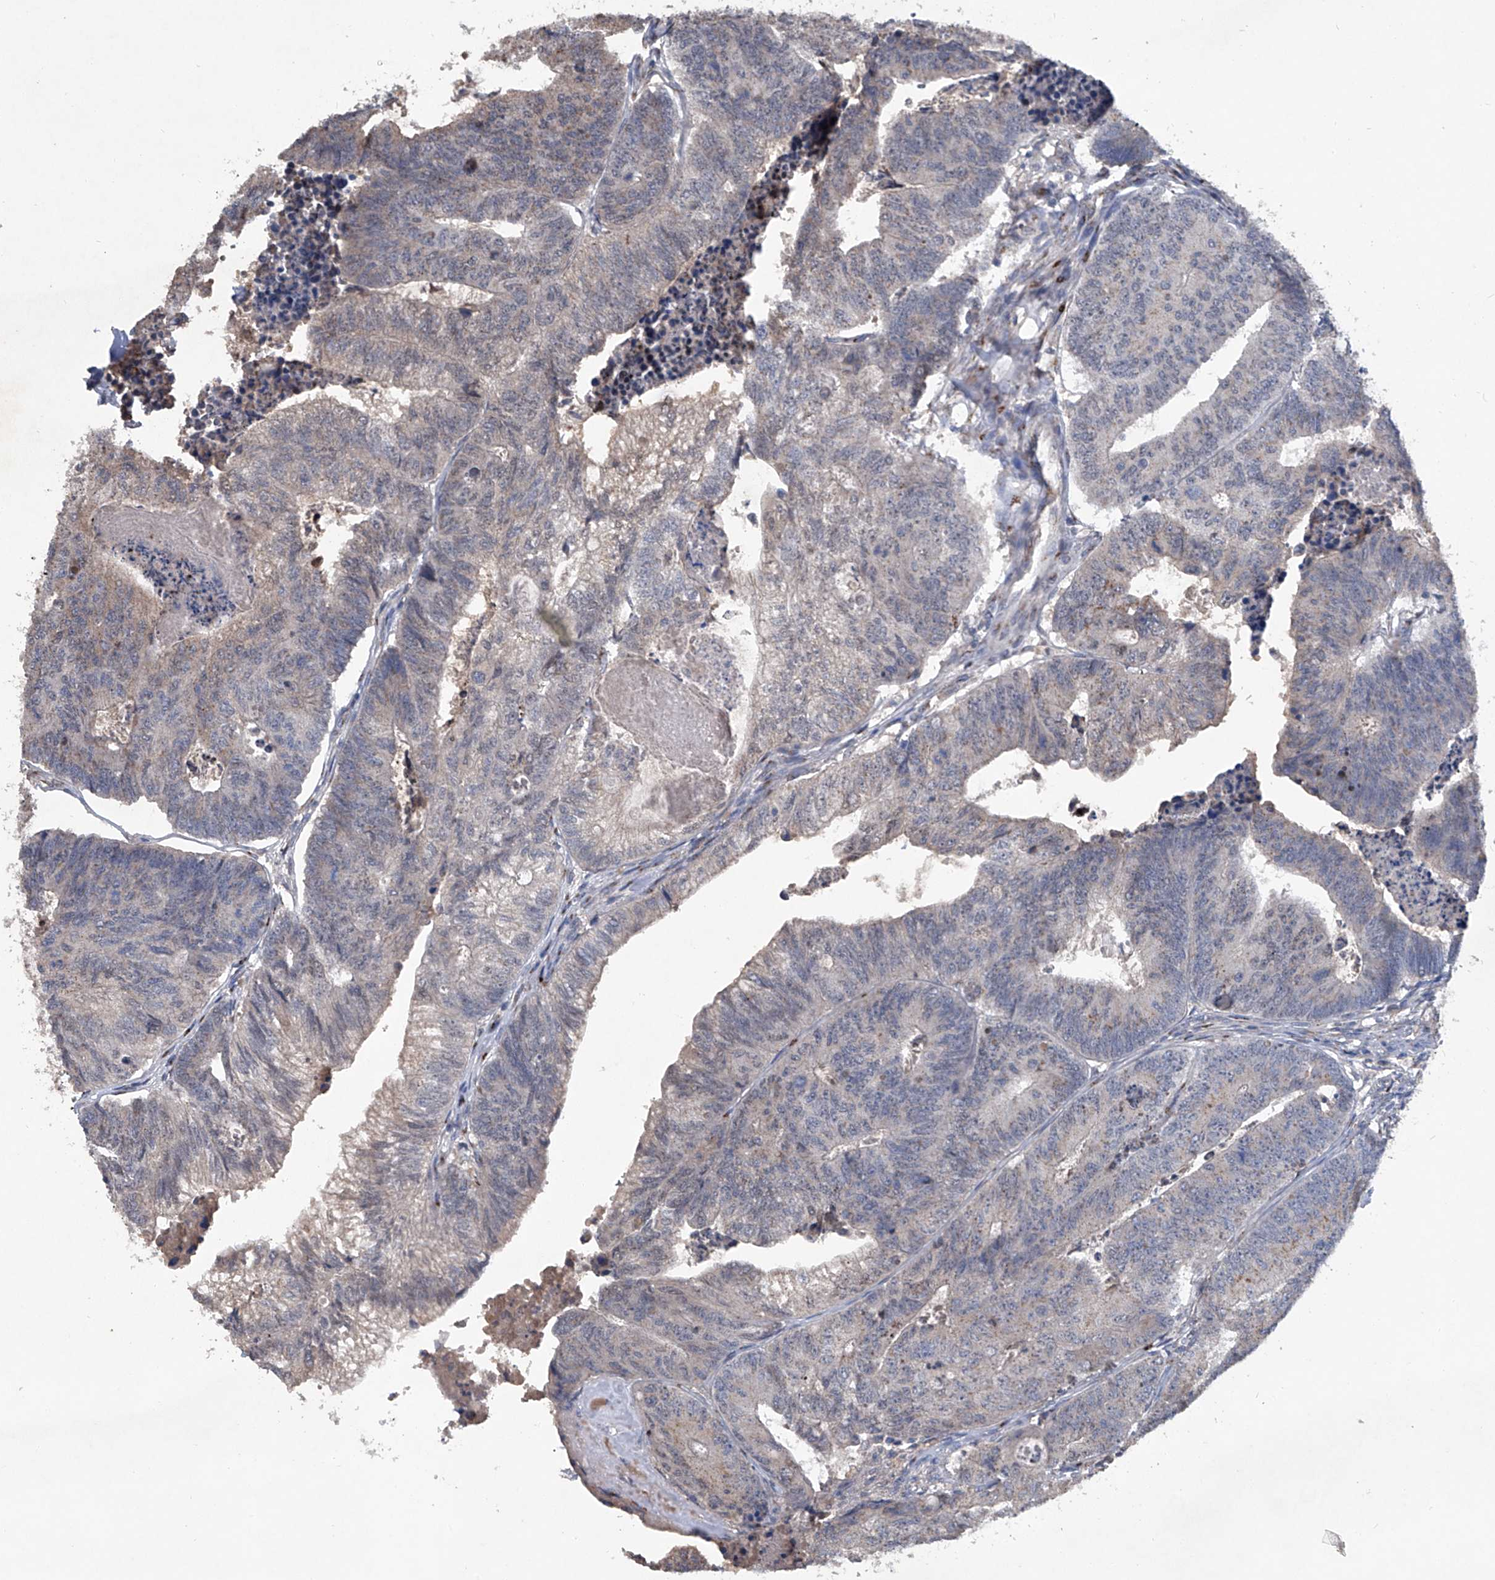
{"staining": {"intensity": "negative", "quantity": "none", "location": "none"}, "tissue": "colorectal cancer", "cell_type": "Tumor cells", "image_type": "cancer", "snomed": [{"axis": "morphology", "description": "Adenocarcinoma, NOS"}, {"axis": "topography", "description": "Colon"}], "caption": "The image shows no staining of tumor cells in adenocarcinoma (colorectal).", "gene": "PCSK5", "patient": {"sex": "female", "age": 67}}